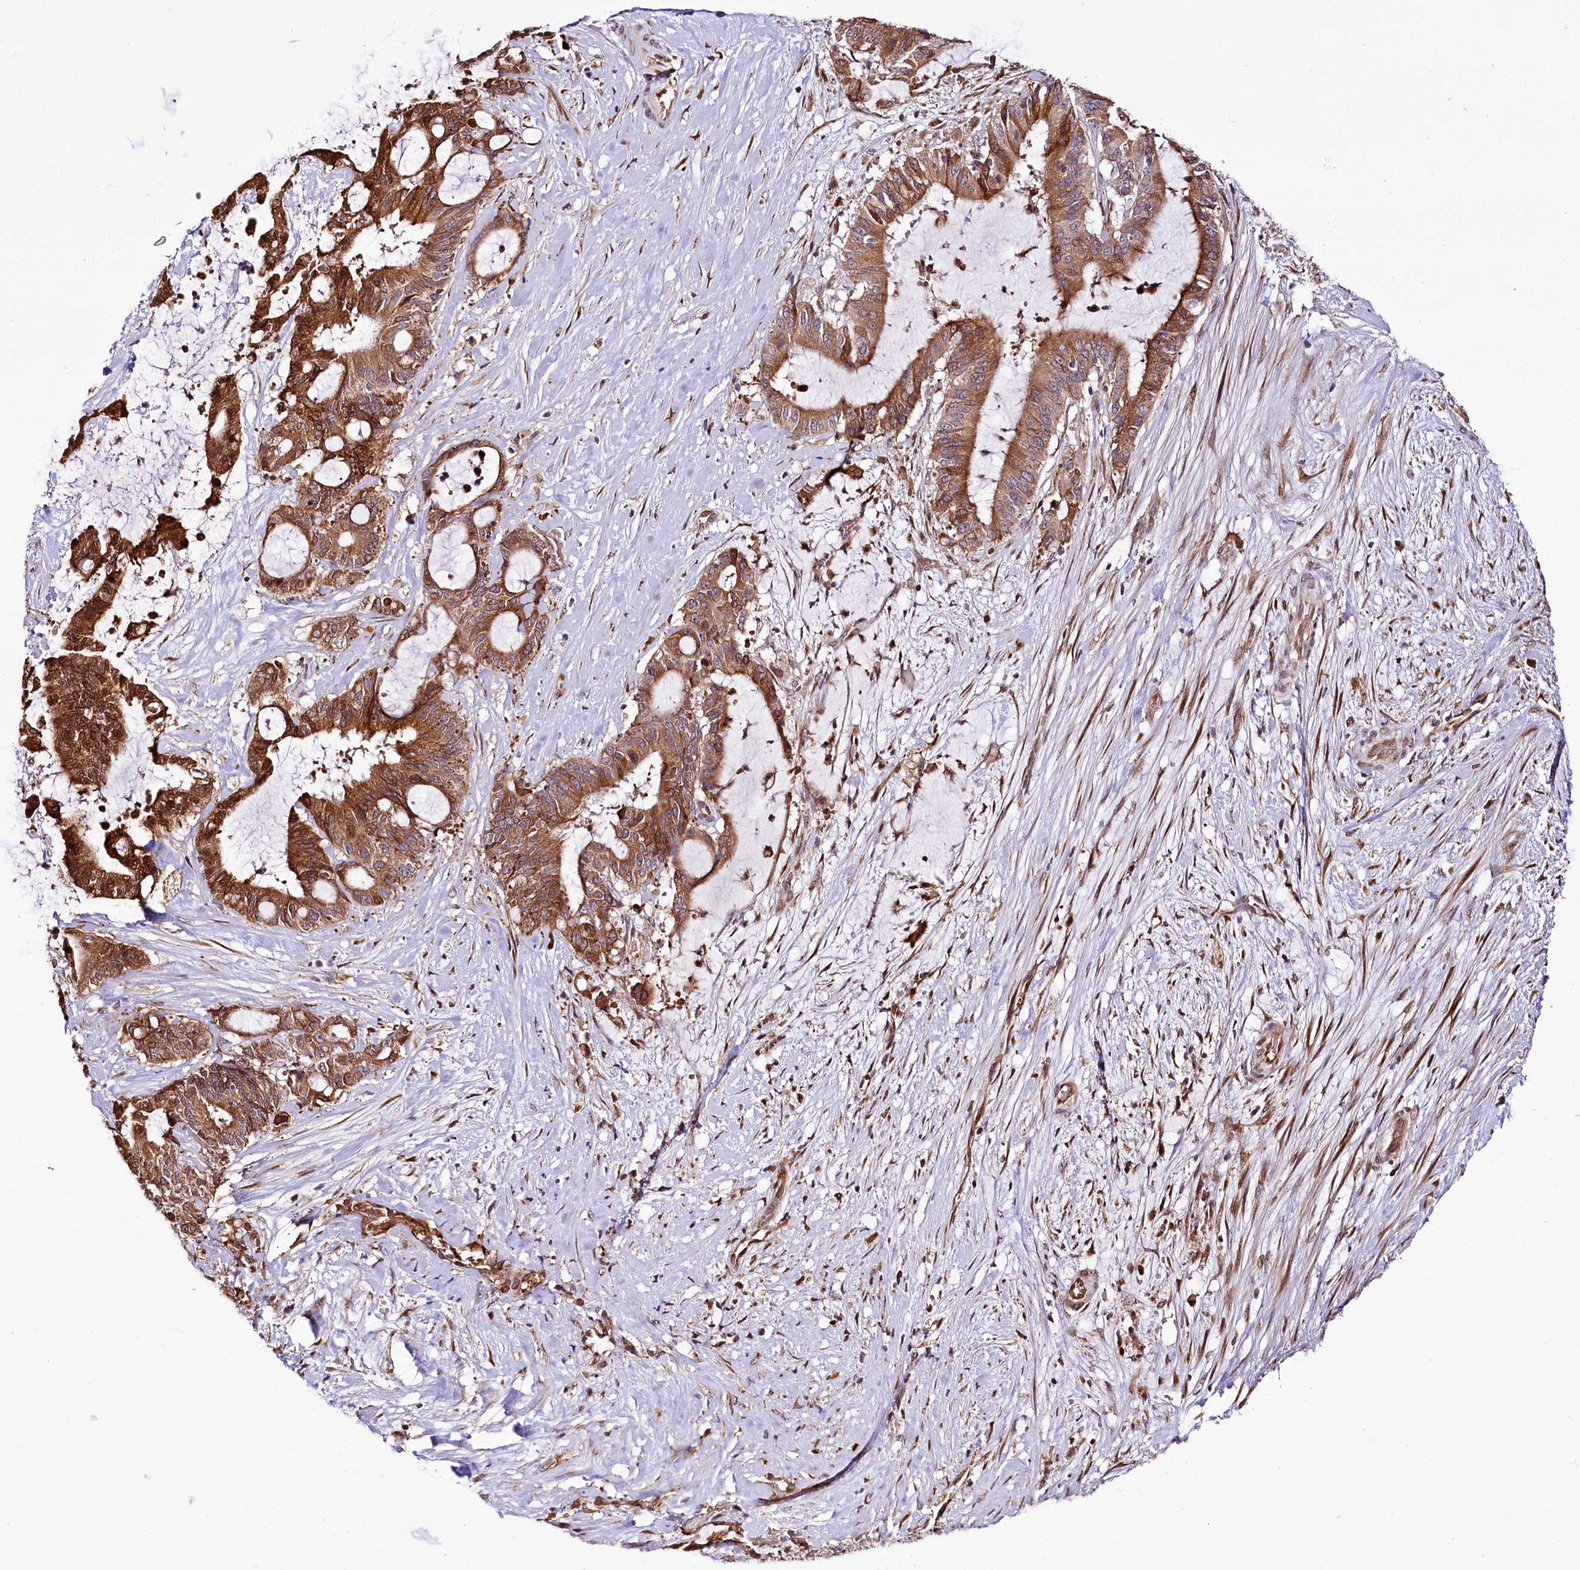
{"staining": {"intensity": "strong", "quantity": ">75%", "location": "cytoplasmic/membranous"}, "tissue": "liver cancer", "cell_type": "Tumor cells", "image_type": "cancer", "snomed": [{"axis": "morphology", "description": "Normal tissue, NOS"}, {"axis": "morphology", "description": "Cholangiocarcinoma"}, {"axis": "topography", "description": "Liver"}, {"axis": "topography", "description": "Peripheral nerve tissue"}], "caption": "Immunohistochemical staining of liver cancer (cholangiocarcinoma) displays strong cytoplasmic/membranous protein positivity in approximately >75% of tumor cells.", "gene": "CUTC", "patient": {"sex": "female", "age": 73}}